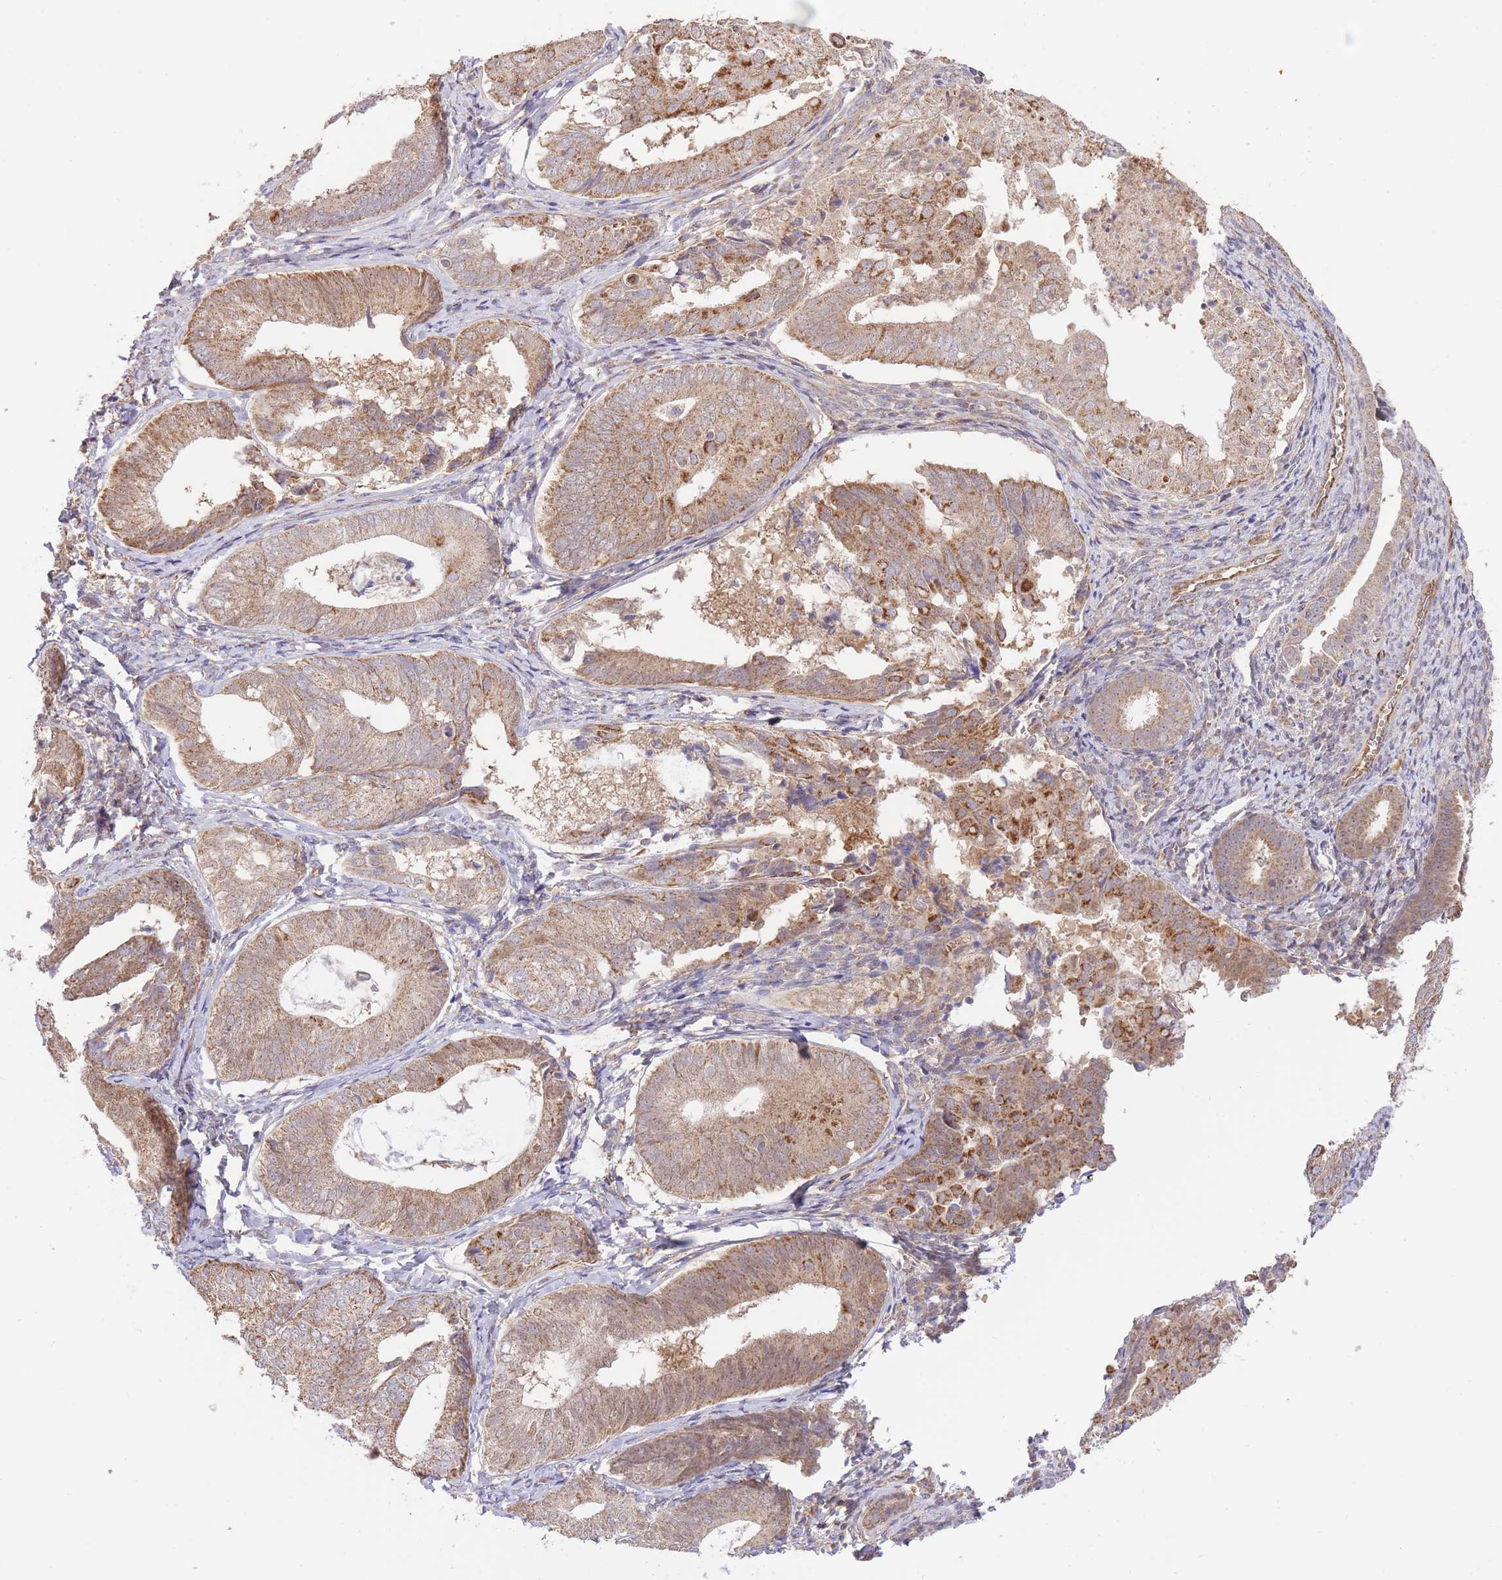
{"staining": {"intensity": "moderate", "quantity": ">75%", "location": "cytoplasmic/membranous"}, "tissue": "endometrial cancer", "cell_type": "Tumor cells", "image_type": "cancer", "snomed": [{"axis": "morphology", "description": "Adenocarcinoma, NOS"}, {"axis": "topography", "description": "Endometrium"}], "caption": "This is a photomicrograph of immunohistochemistry (IHC) staining of endometrial cancer, which shows moderate staining in the cytoplasmic/membranous of tumor cells.", "gene": "PREP", "patient": {"sex": "female", "age": 87}}